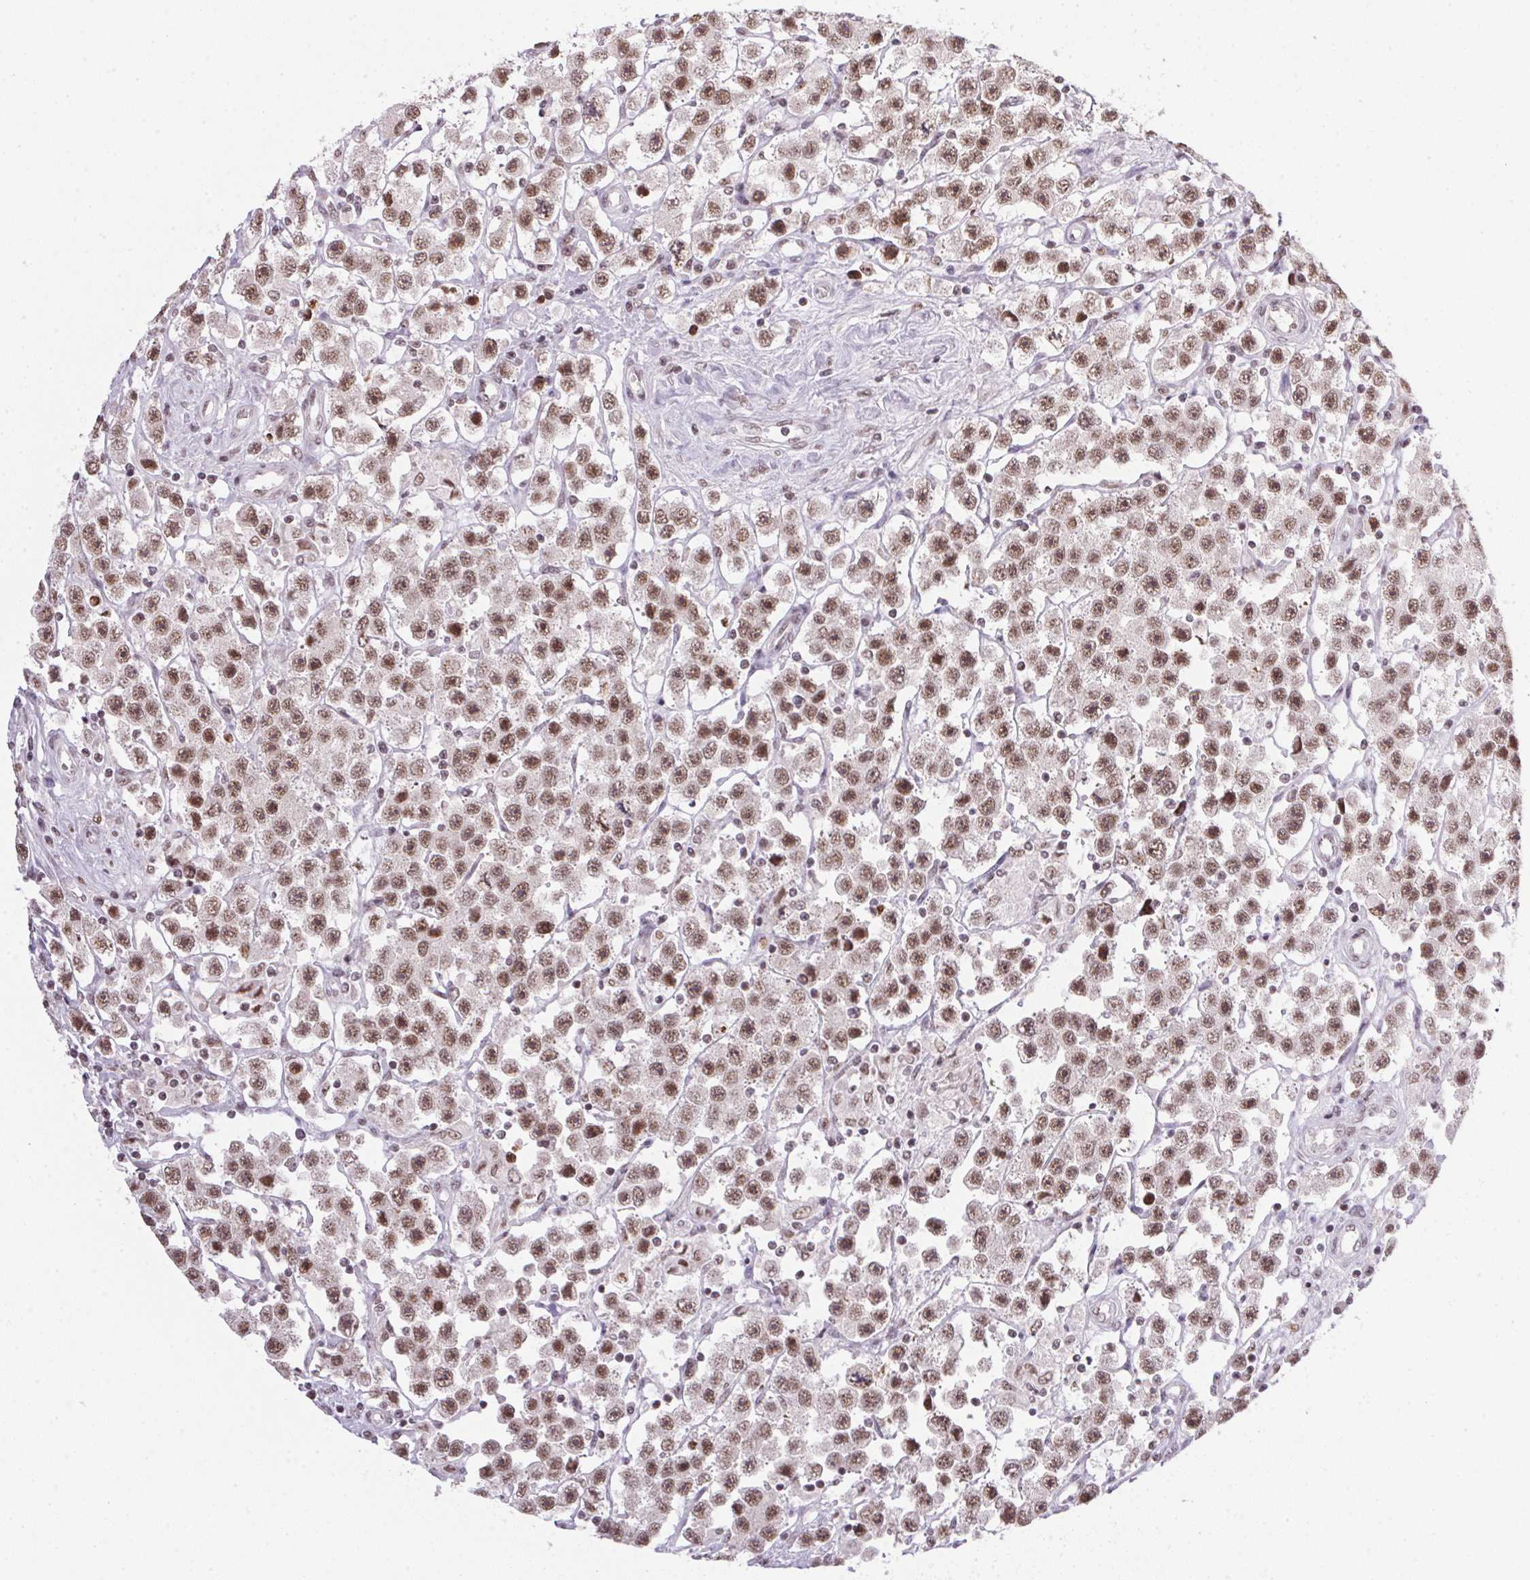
{"staining": {"intensity": "moderate", "quantity": ">75%", "location": "nuclear"}, "tissue": "testis cancer", "cell_type": "Tumor cells", "image_type": "cancer", "snomed": [{"axis": "morphology", "description": "Seminoma, NOS"}, {"axis": "topography", "description": "Testis"}], "caption": "A brown stain labels moderate nuclear staining of a protein in human seminoma (testis) tumor cells.", "gene": "SRSF7", "patient": {"sex": "male", "age": 45}}